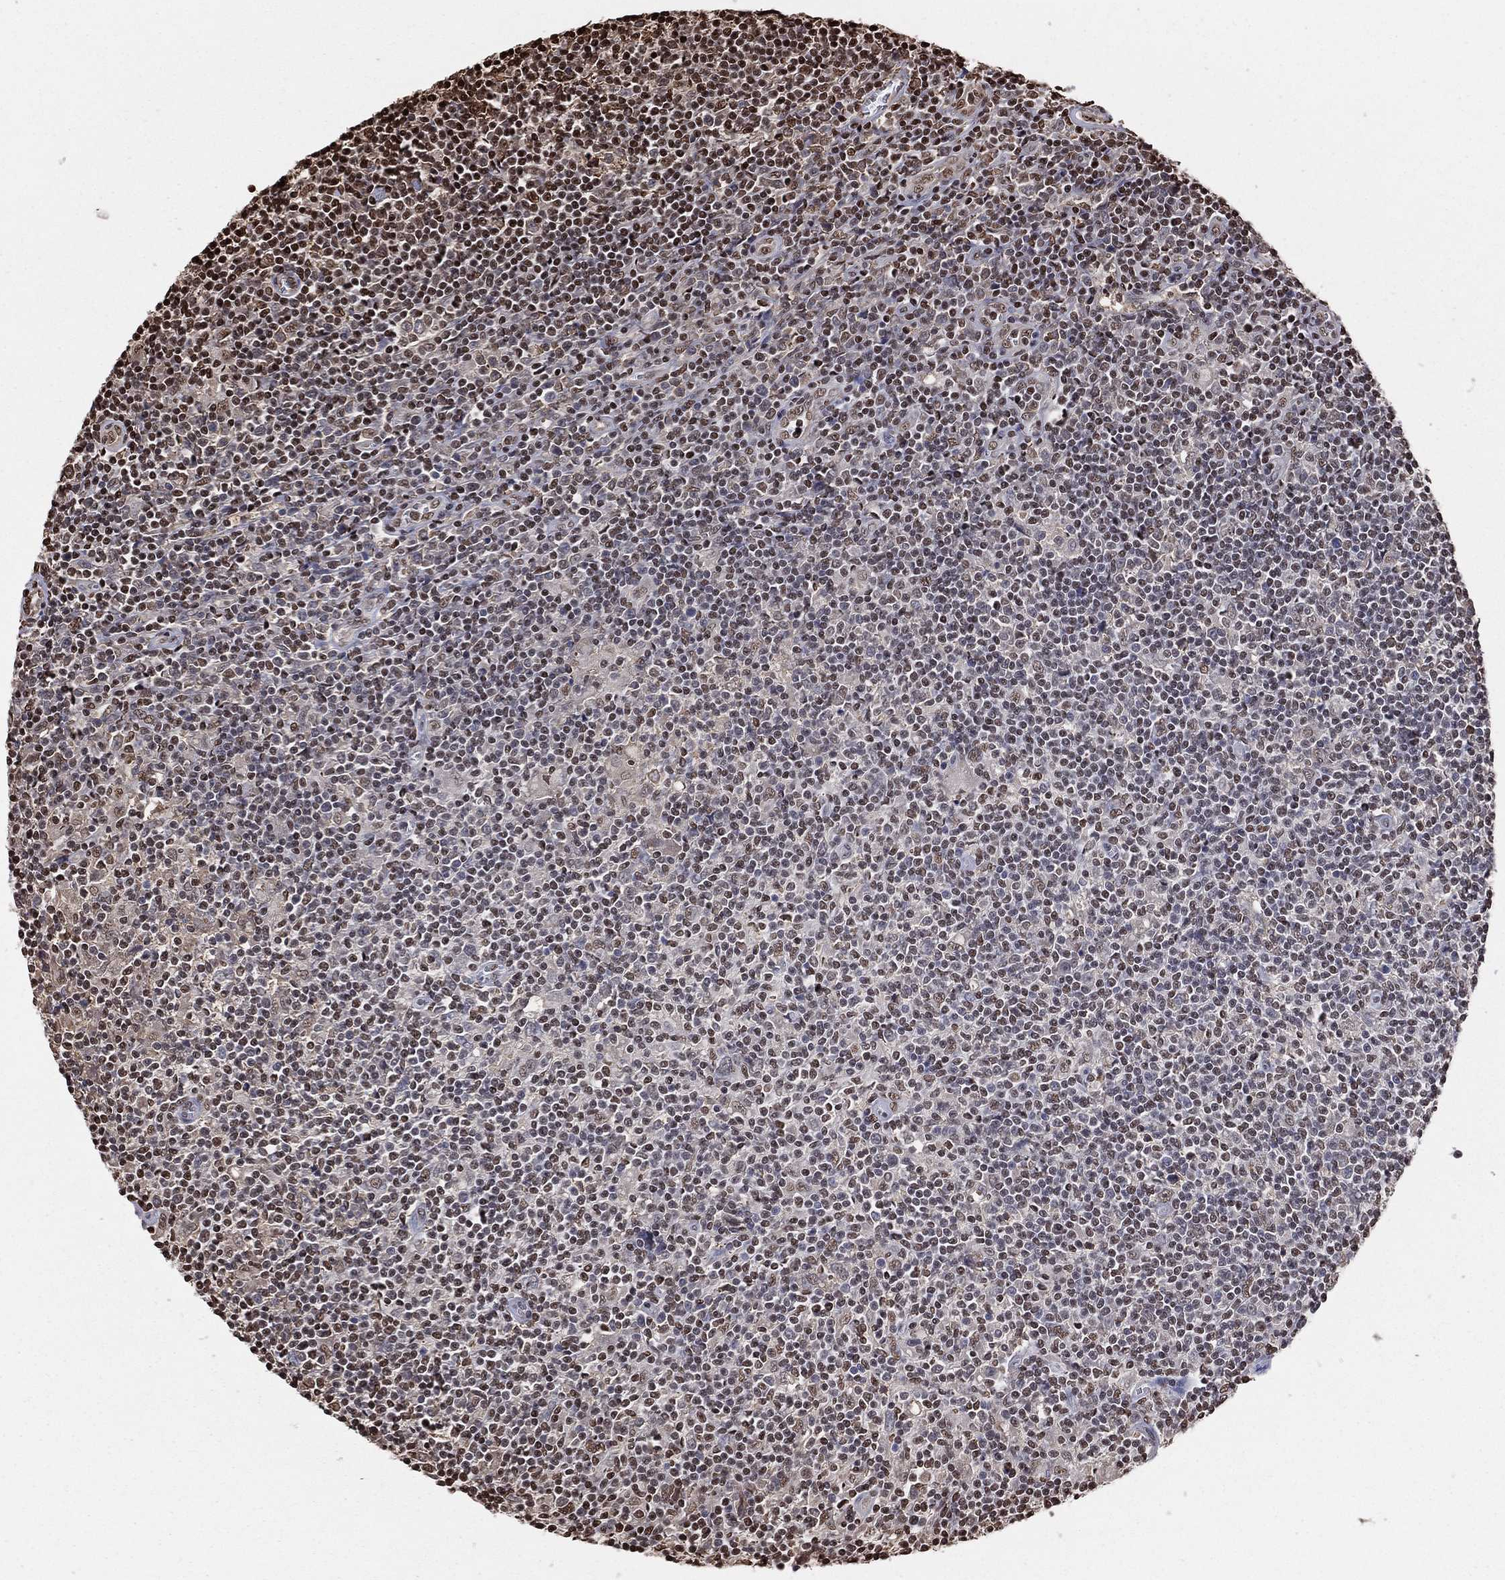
{"staining": {"intensity": "weak", "quantity": "25%-75%", "location": "nuclear"}, "tissue": "lymphoma", "cell_type": "Tumor cells", "image_type": "cancer", "snomed": [{"axis": "morphology", "description": "Hodgkin's disease, NOS"}, {"axis": "topography", "description": "Lymph node"}], "caption": "Protein expression analysis of human Hodgkin's disease reveals weak nuclear staining in approximately 25%-75% of tumor cells. The protein is shown in brown color, while the nuclei are stained blue.", "gene": "GAPDH", "patient": {"sex": "male", "age": 40}}